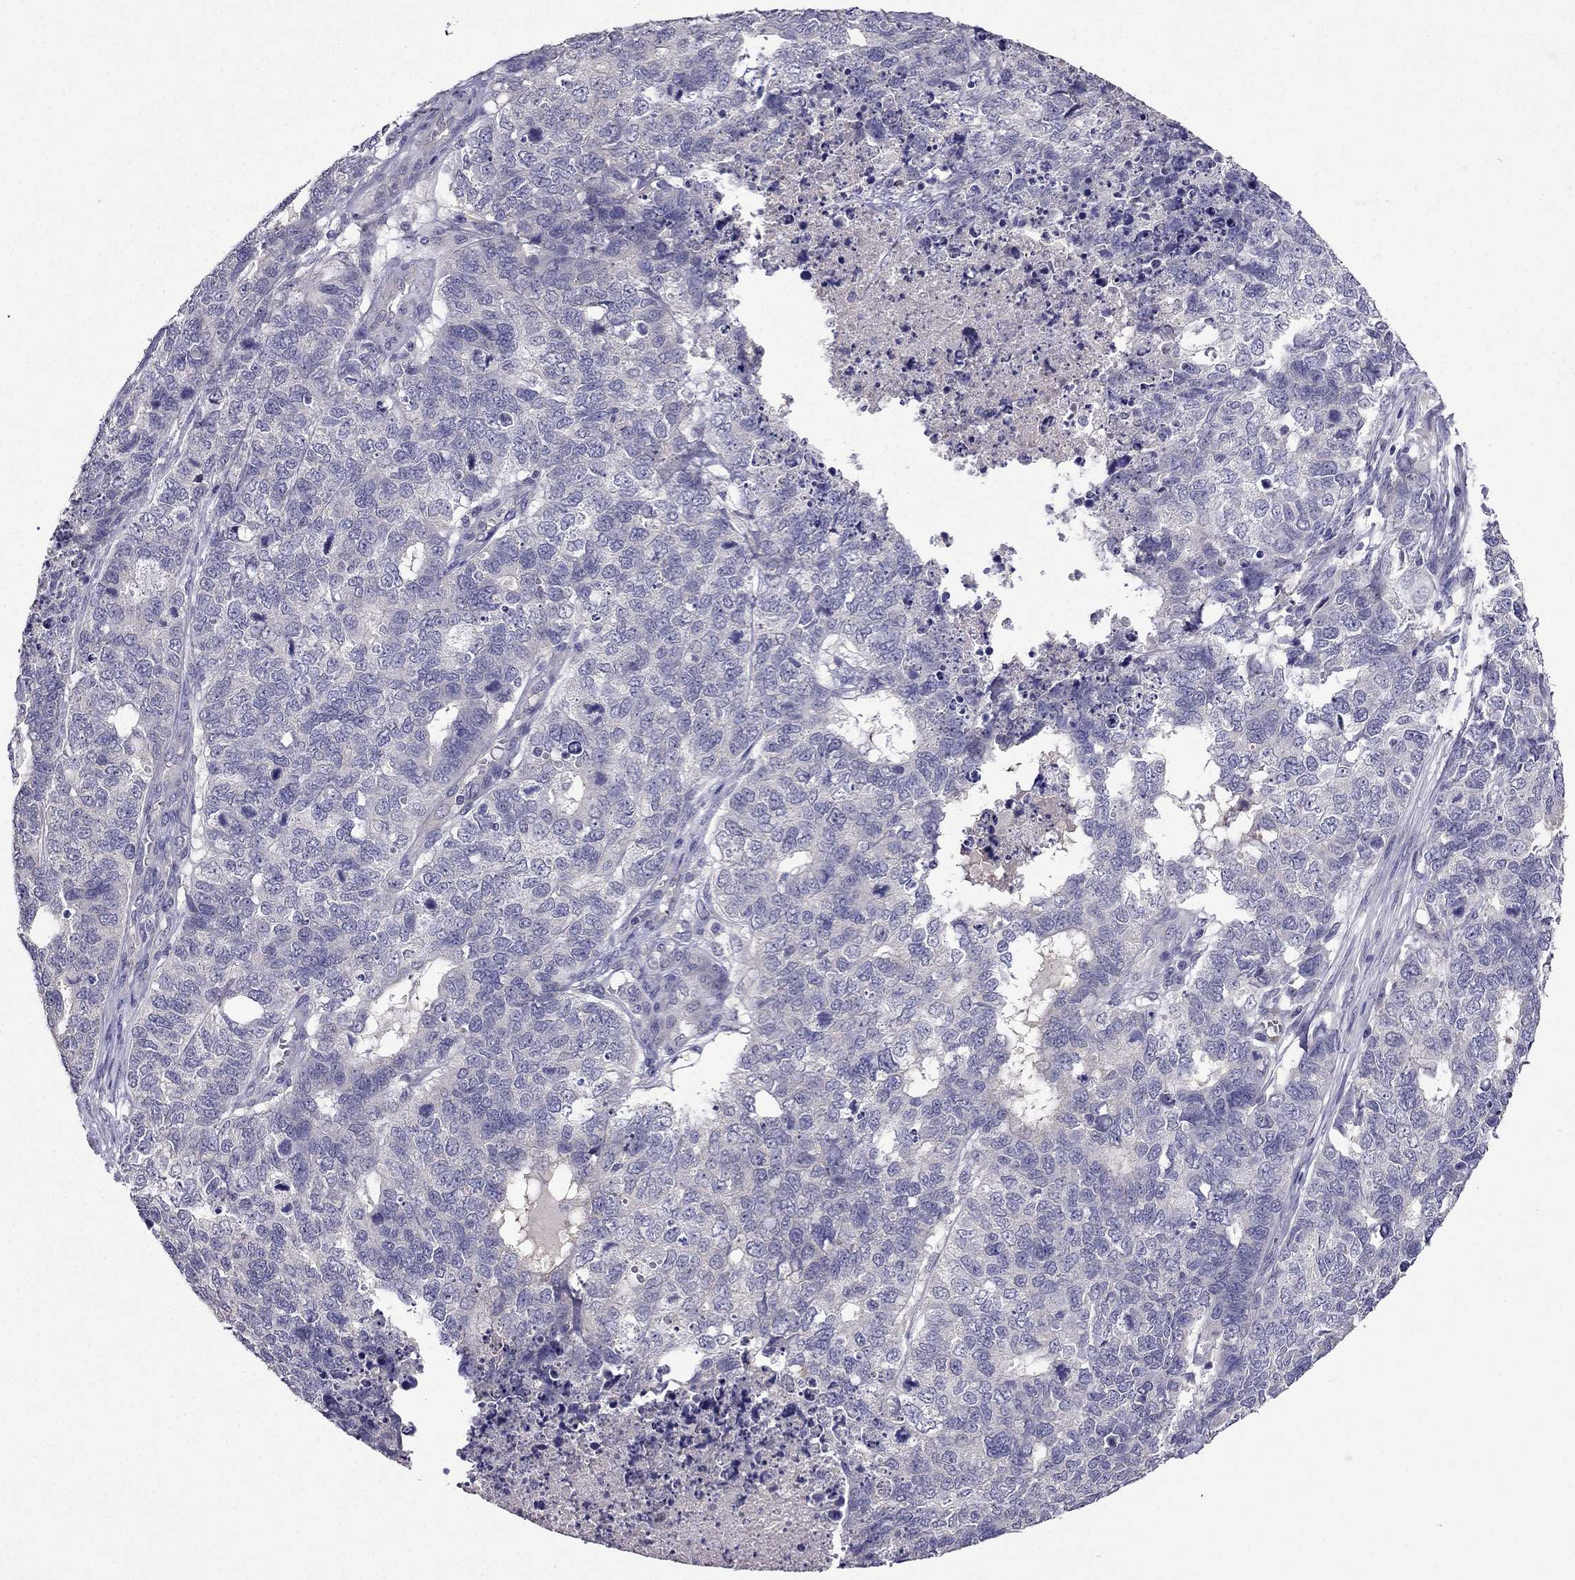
{"staining": {"intensity": "negative", "quantity": "none", "location": "none"}, "tissue": "cervical cancer", "cell_type": "Tumor cells", "image_type": "cancer", "snomed": [{"axis": "morphology", "description": "Squamous cell carcinoma, NOS"}, {"axis": "topography", "description": "Cervix"}], "caption": "Cervical cancer (squamous cell carcinoma) was stained to show a protein in brown. There is no significant expression in tumor cells. Nuclei are stained in blue.", "gene": "DUSP15", "patient": {"sex": "female", "age": 63}}